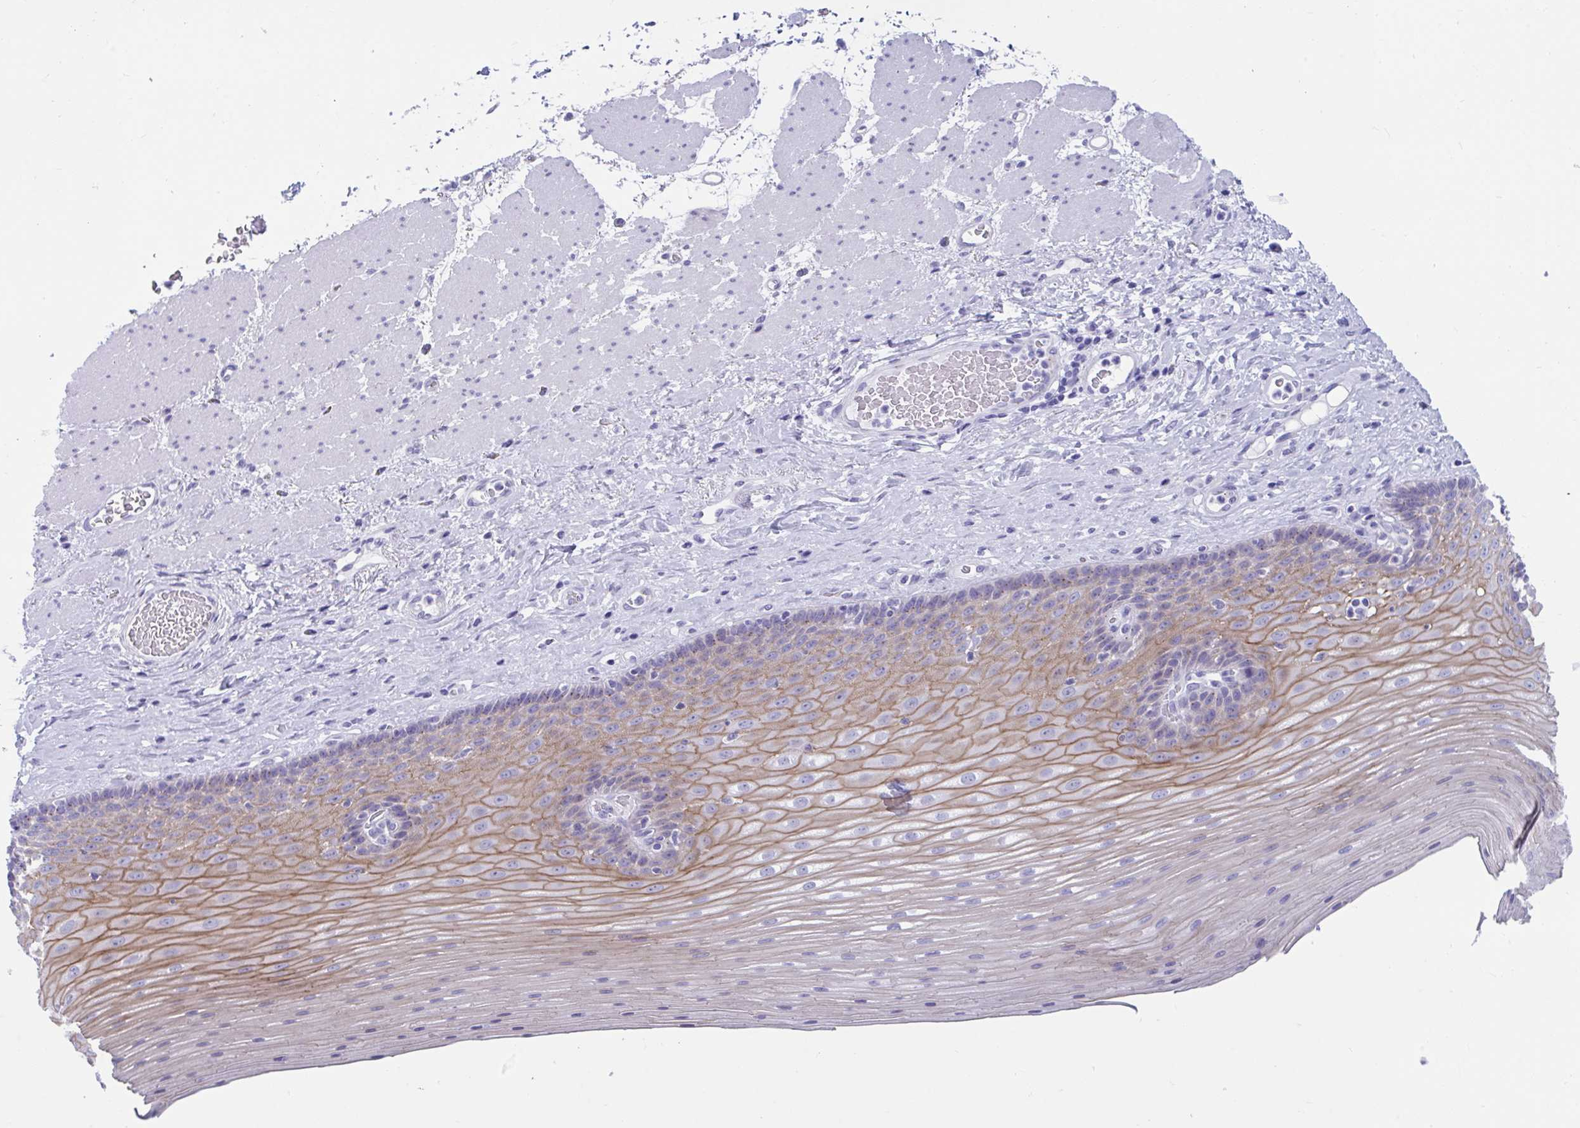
{"staining": {"intensity": "moderate", "quantity": "<25%", "location": "cytoplasmic/membranous,nuclear"}, "tissue": "esophagus", "cell_type": "Squamous epithelial cells", "image_type": "normal", "snomed": [{"axis": "morphology", "description": "Normal tissue, NOS"}, {"axis": "topography", "description": "Esophagus"}], "caption": "Benign esophagus was stained to show a protein in brown. There is low levels of moderate cytoplasmic/membranous,nuclear staining in about <25% of squamous epithelial cells.", "gene": "TTC30A", "patient": {"sex": "male", "age": 62}}